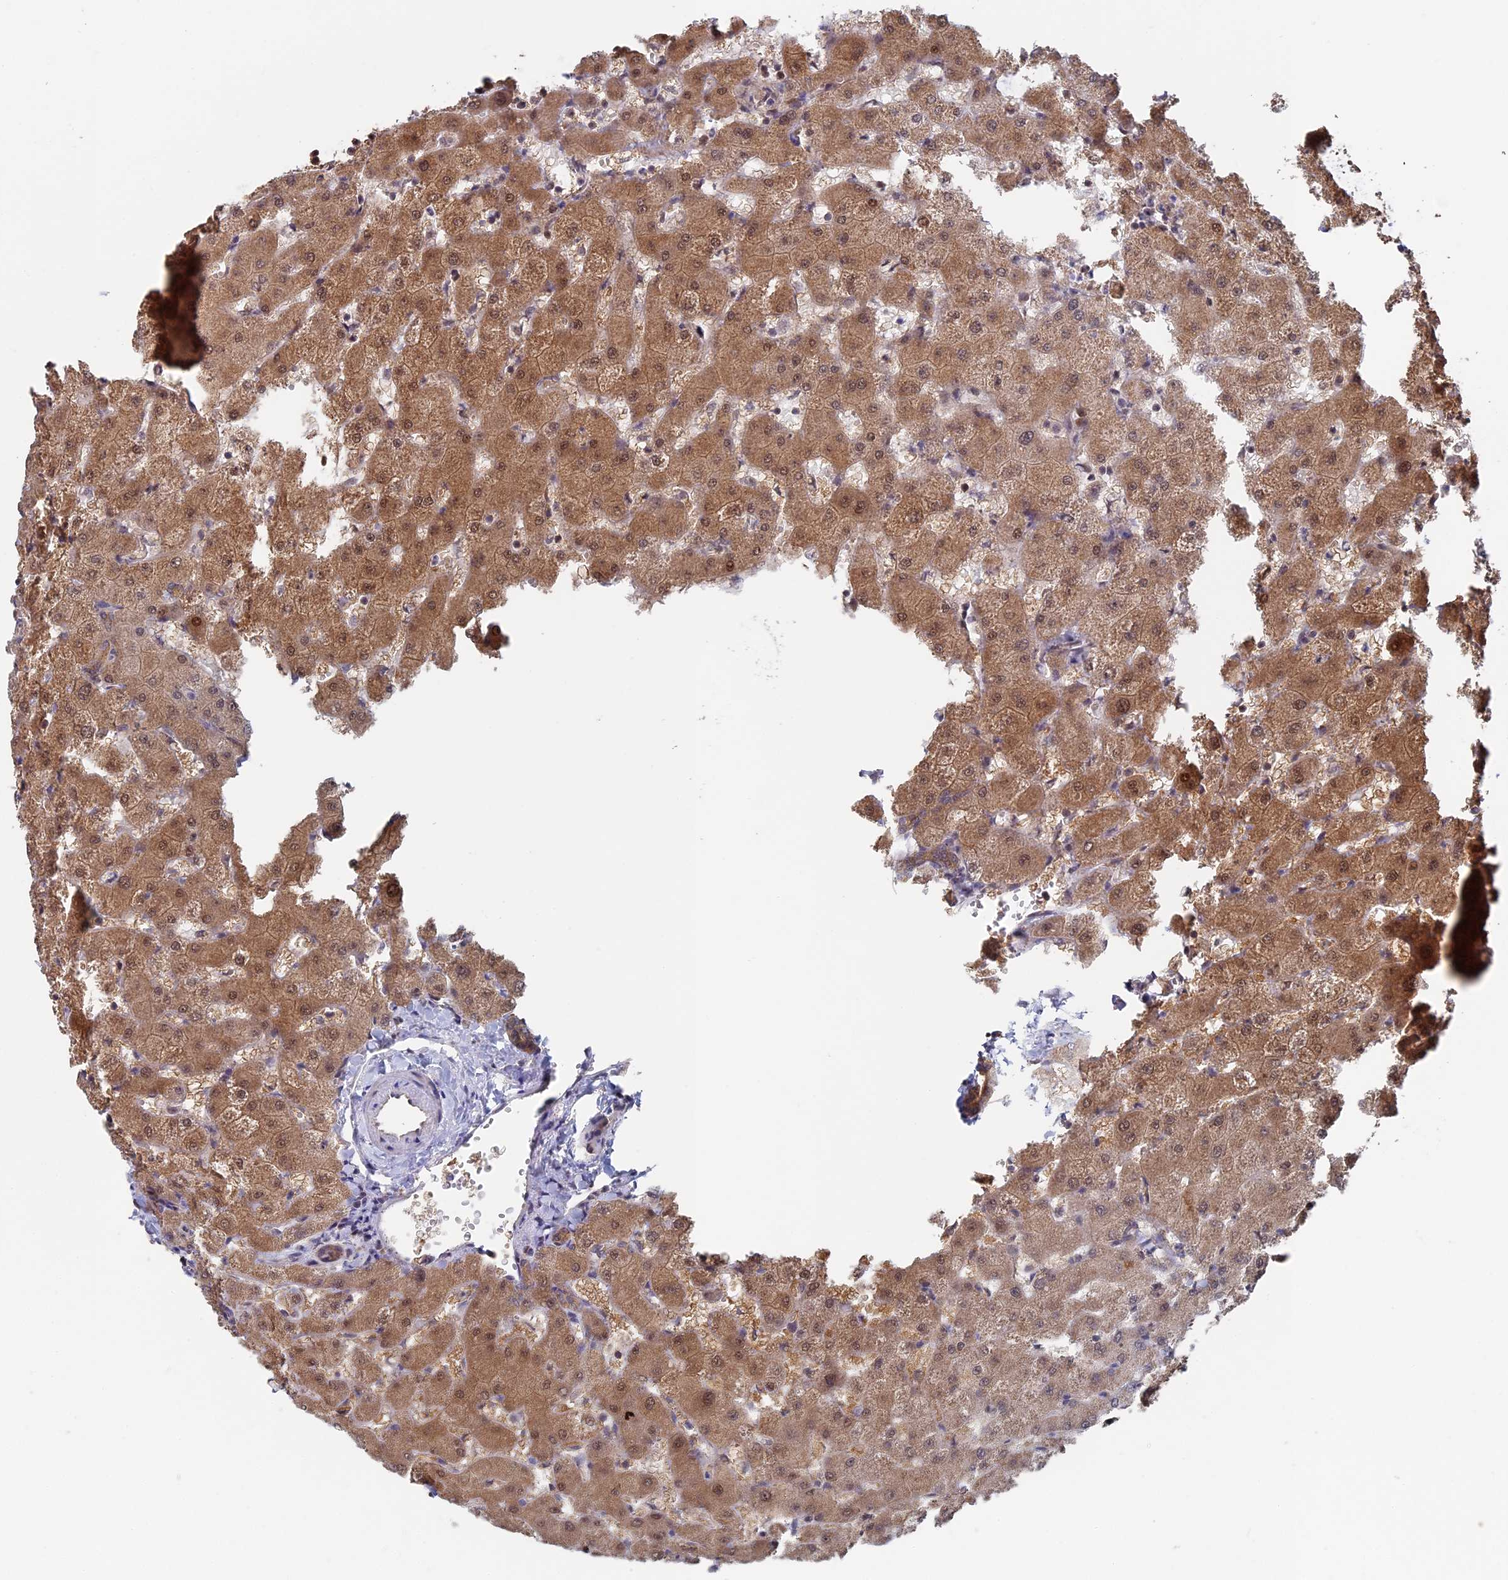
{"staining": {"intensity": "moderate", "quantity": "<25%", "location": "cytoplasmic/membranous"}, "tissue": "liver", "cell_type": "Cholangiocytes", "image_type": "normal", "snomed": [{"axis": "morphology", "description": "Normal tissue, NOS"}, {"axis": "topography", "description": "Liver"}], "caption": "There is low levels of moderate cytoplasmic/membranous positivity in cholangiocytes of benign liver, as demonstrated by immunohistochemical staining (brown color).", "gene": "KIAA1328", "patient": {"sex": "female", "age": 63}}